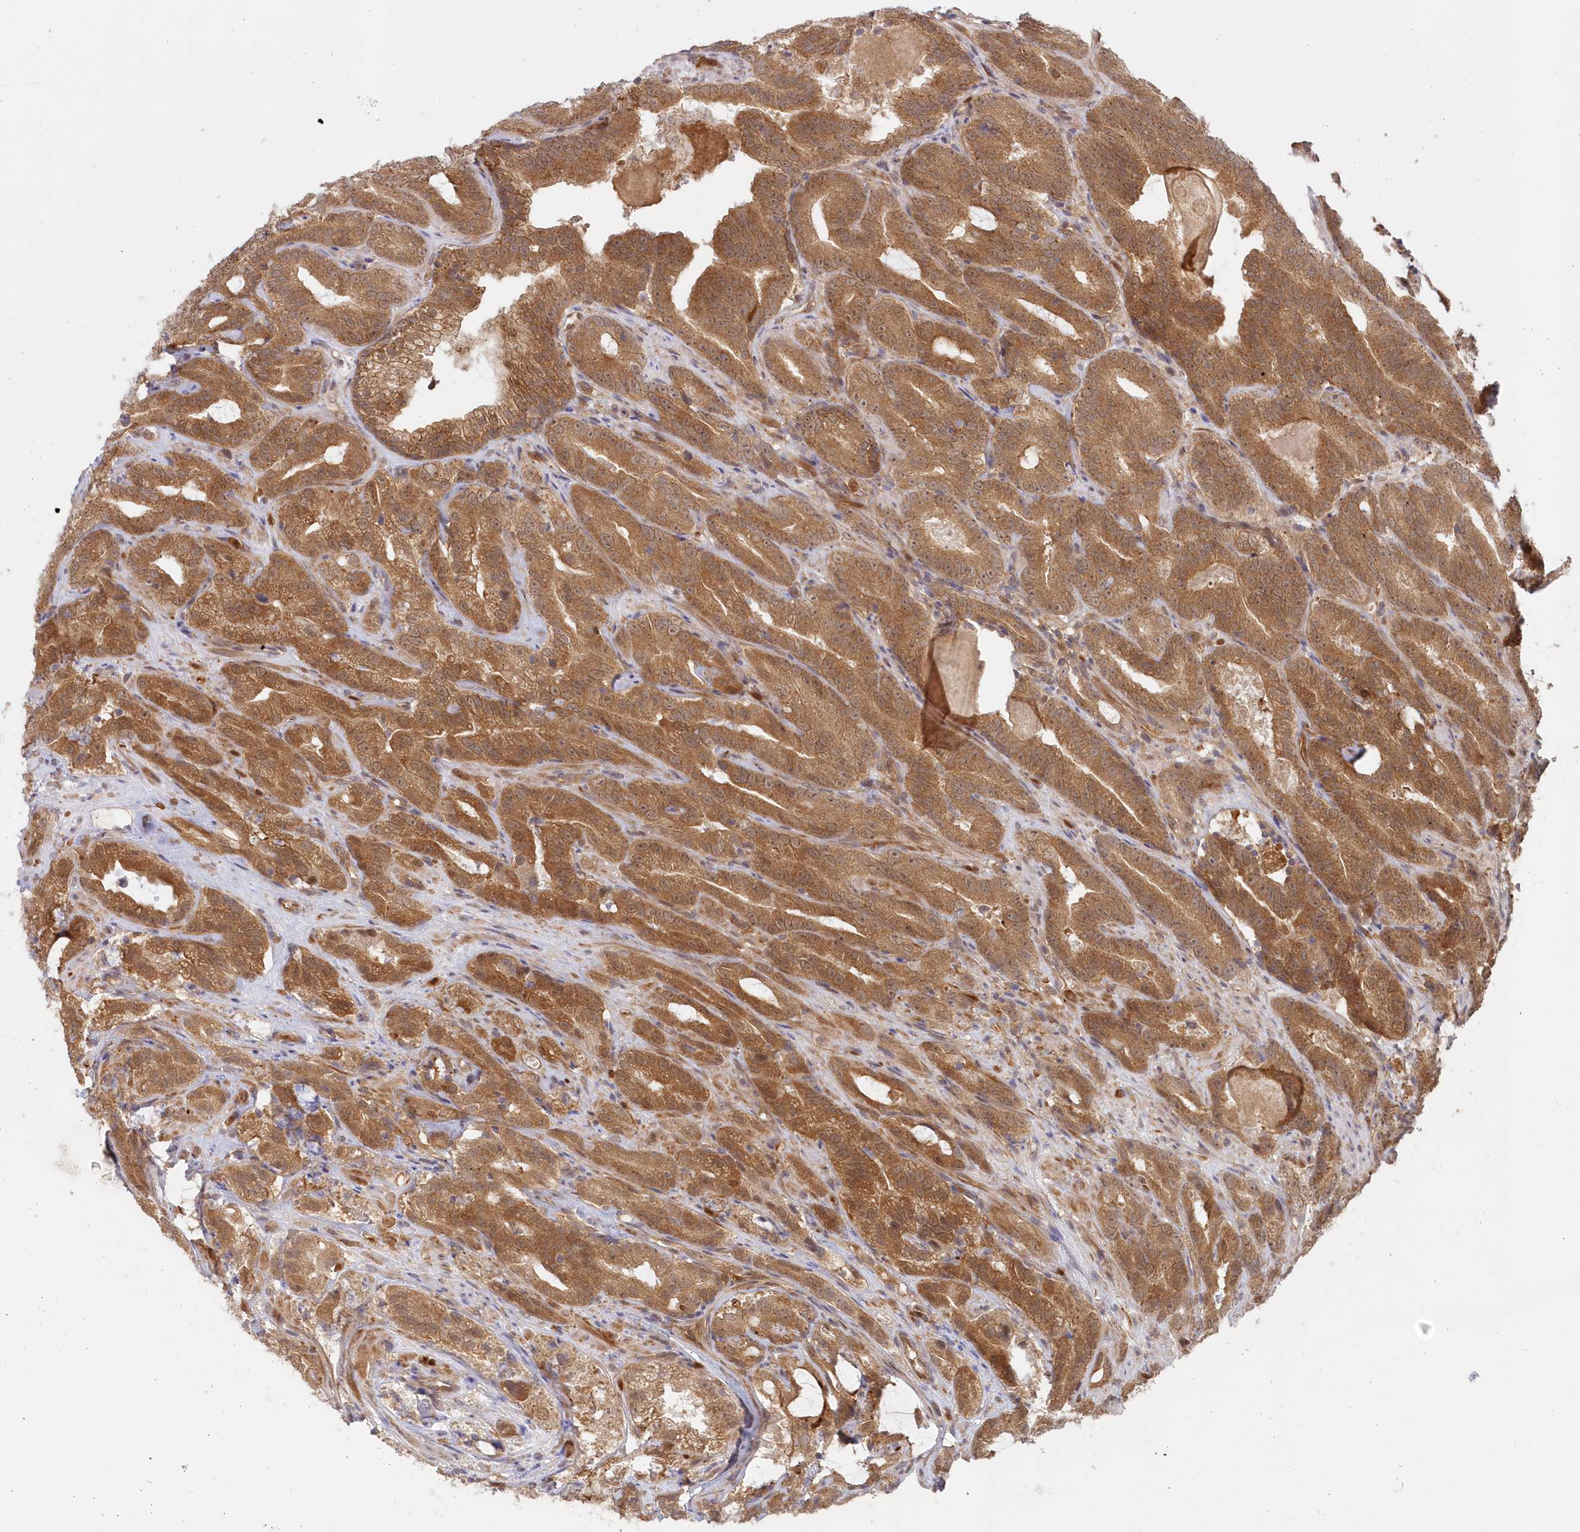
{"staining": {"intensity": "moderate", "quantity": ">75%", "location": "cytoplasmic/membranous"}, "tissue": "prostate cancer", "cell_type": "Tumor cells", "image_type": "cancer", "snomed": [{"axis": "morphology", "description": "Adenocarcinoma, High grade"}, {"axis": "topography", "description": "Prostate"}], "caption": "An IHC histopathology image of neoplastic tissue is shown. Protein staining in brown shows moderate cytoplasmic/membranous positivity in prostate cancer (high-grade adenocarcinoma) within tumor cells.", "gene": "GBE1", "patient": {"sex": "male", "age": 57}}